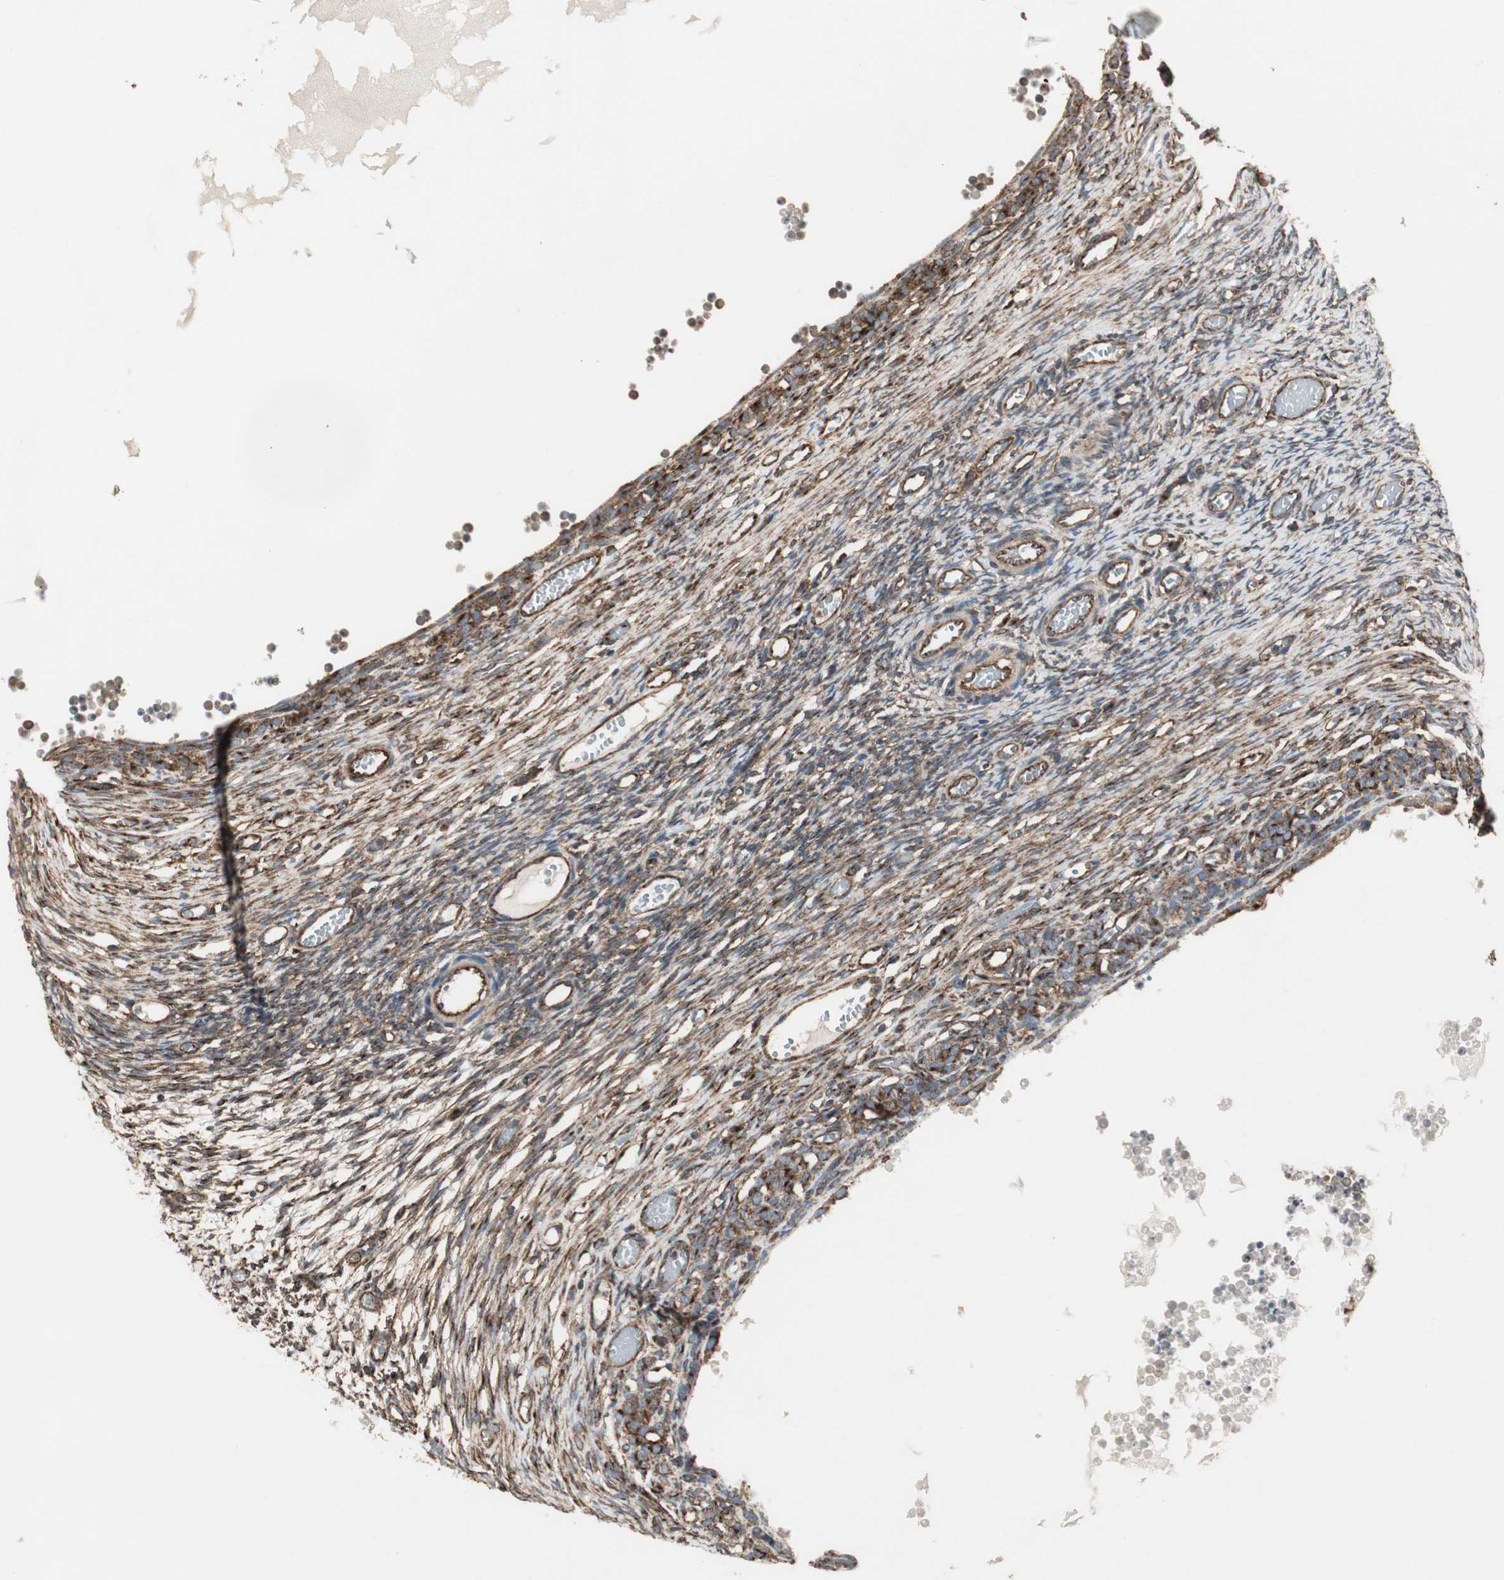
{"staining": {"intensity": "moderate", "quantity": ">75%", "location": "cytoplasmic/membranous"}, "tissue": "ovary", "cell_type": "Ovarian stroma cells", "image_type": "normal", "snomed": [{"axis": "morphology", "description": "Normal tissue, NOS"}, {"axis": "topography", "description": "Ovary"}], "caption": "Immunohistochemistry (IHC) of unremarkable ovary demonstrates medium levels of moderate cytoplasmic/membranous staining in about >75% of ovarian stroma cells.", "gene": "H6PD", "patient": {"sex": "female", "age": 35}}